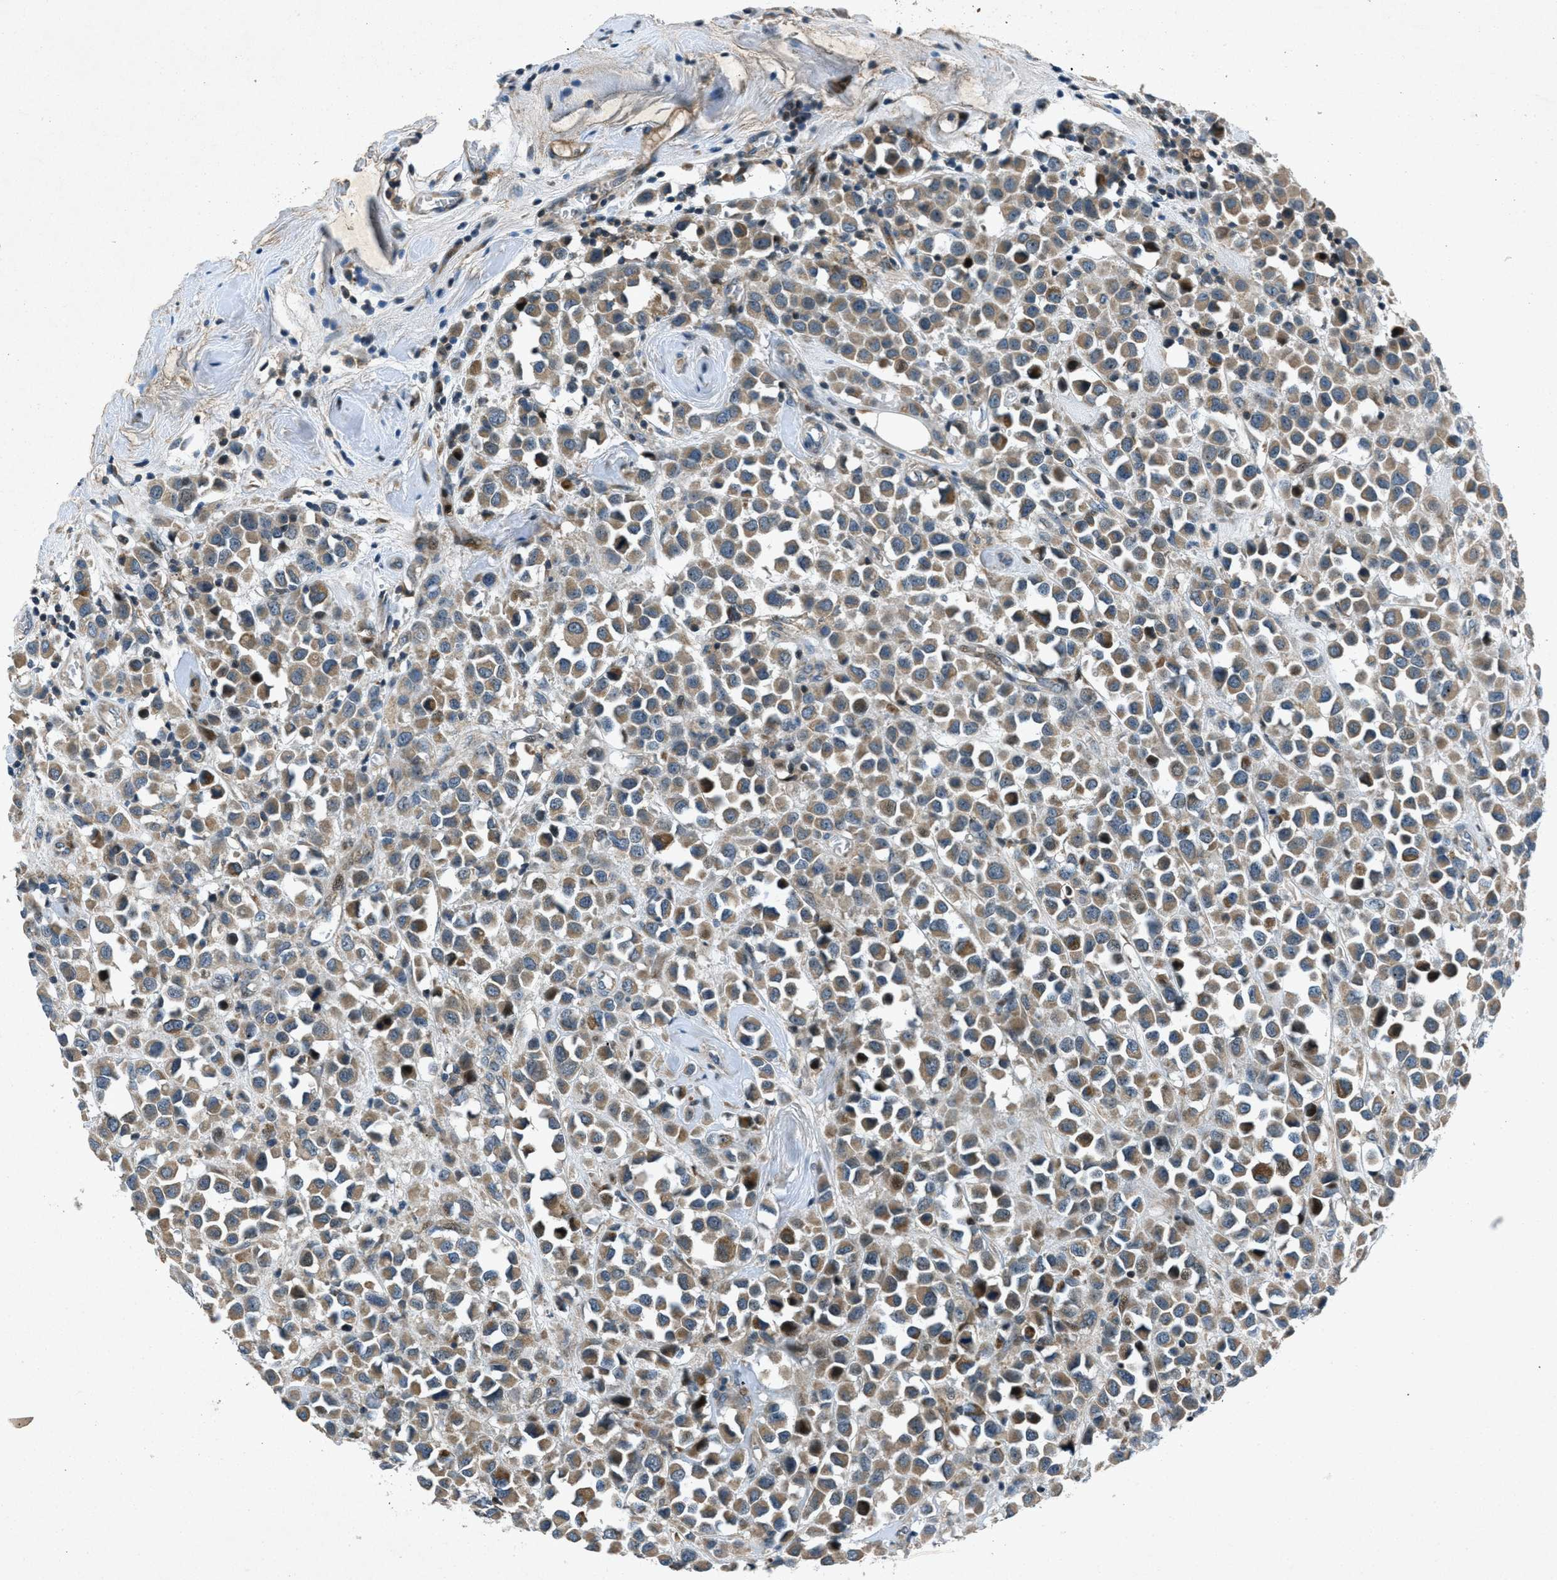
{"staining": {"intensity": "moderate", "quantity": ">75%", "location": "cytoplasmic/membranous"}, "tissue": "breast cancer", "cell_type": "Tumor cells", "image_type": "cancer", "snomed": [{"axis": "morphology", "description": "Duct carcinoma"}, {"axis": "topography", "description": "Breast"}], "caption": "Protein staining displays moderate cytoplasmic/membranous staining in approximately >75% of tumor cells in breast cancer (invasive ductal carcinoma).", "gene": "CLEC2D", "patient": {"sex": "female", "age": 61}}